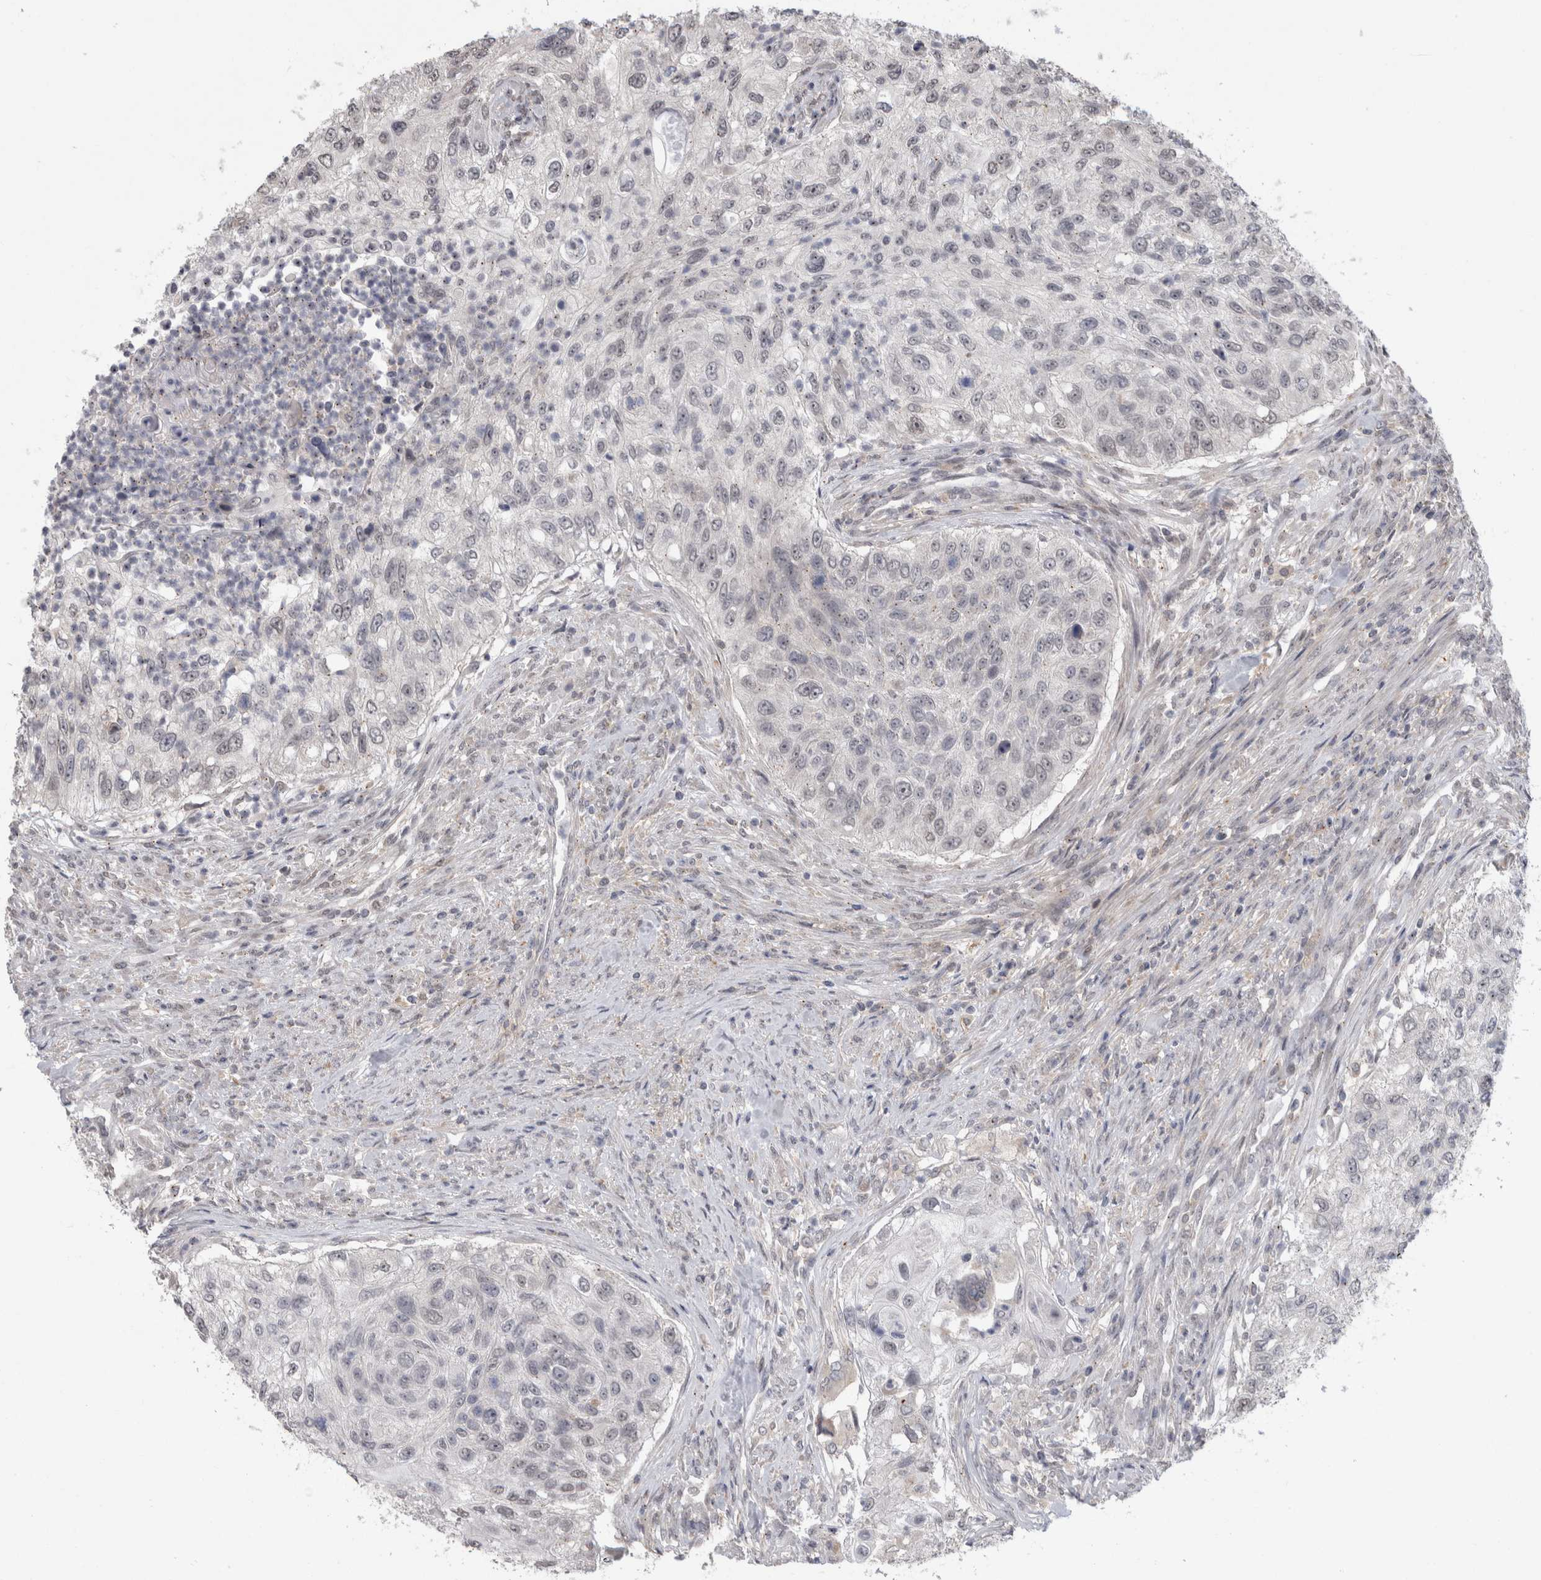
{"staining": {"intensity": "negative", "quantity": "none", "location": "none"}, "tissue": "urothelial cancer", "cell_type": "Tumor cells", "image_type": "cancer", "snomed": [{"axis": "morphology", "description": "Urothelial carcinoma, High grade"}, {"axis": "topography", "description": "Urinary bladder"}], "caption": "This is an IHC histopathology image of human high-grade urothelial carcinoma. There is no staining in tumor cells.", "gene": "MTBP", "patient": {"sex": "female", "age": 60}}